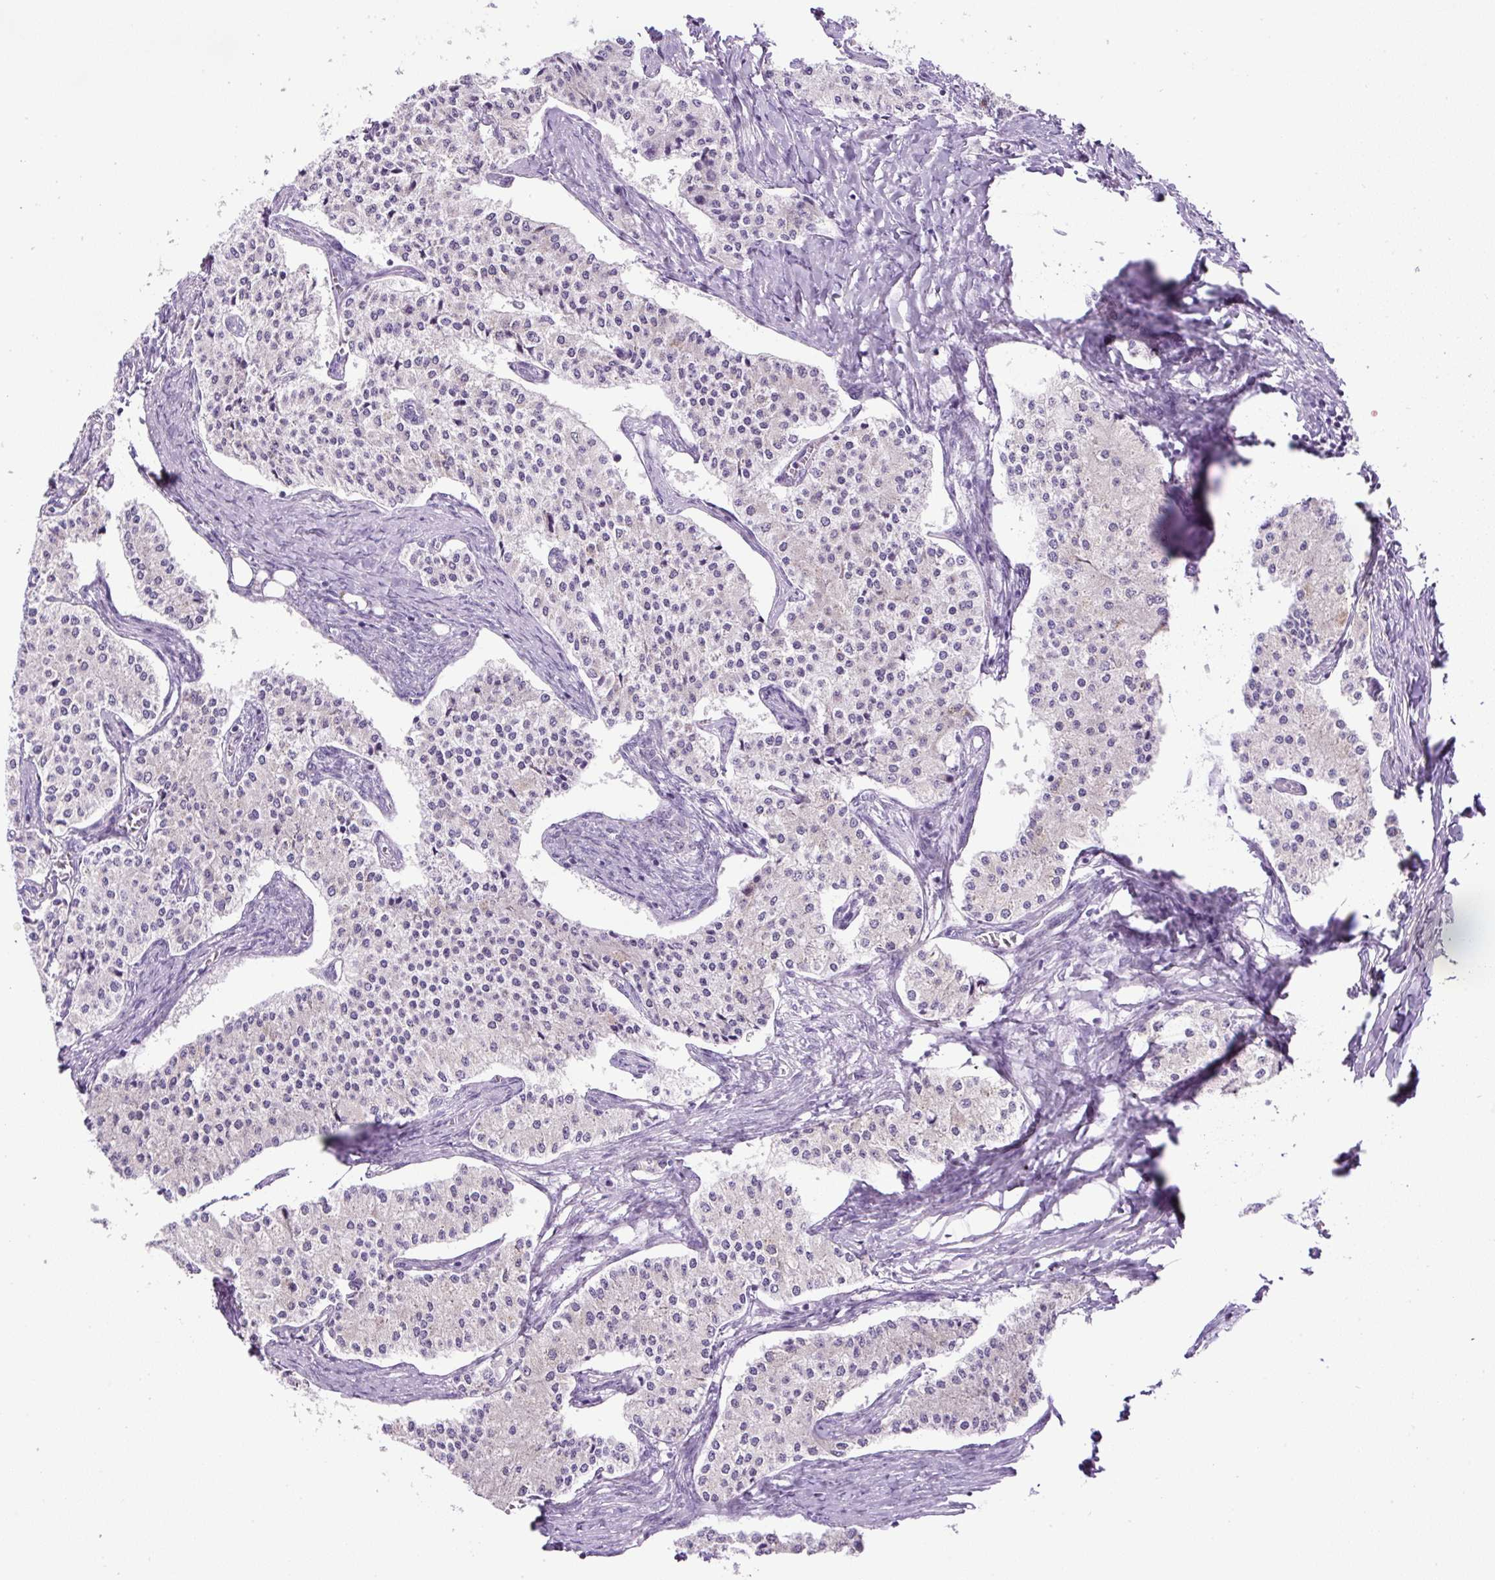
{"staining": {"intensity": "negative", "quantity": "none", "location": "none"}, "tissue": "carcinoid", "cell_type": "Tumor cells", "image_type": "cancer", "snomed": [{"axis": "morphology", "description": "Carcinoid, malignant, NOS"}, {"axis": "topography", "description": "Colon"}], "caption": "Protein analysis of malignant carcinoid exhibits no significant staining in tumor cells.", "gene": "RHBDD2", "patient": {"sex": "female", "age": 52}}